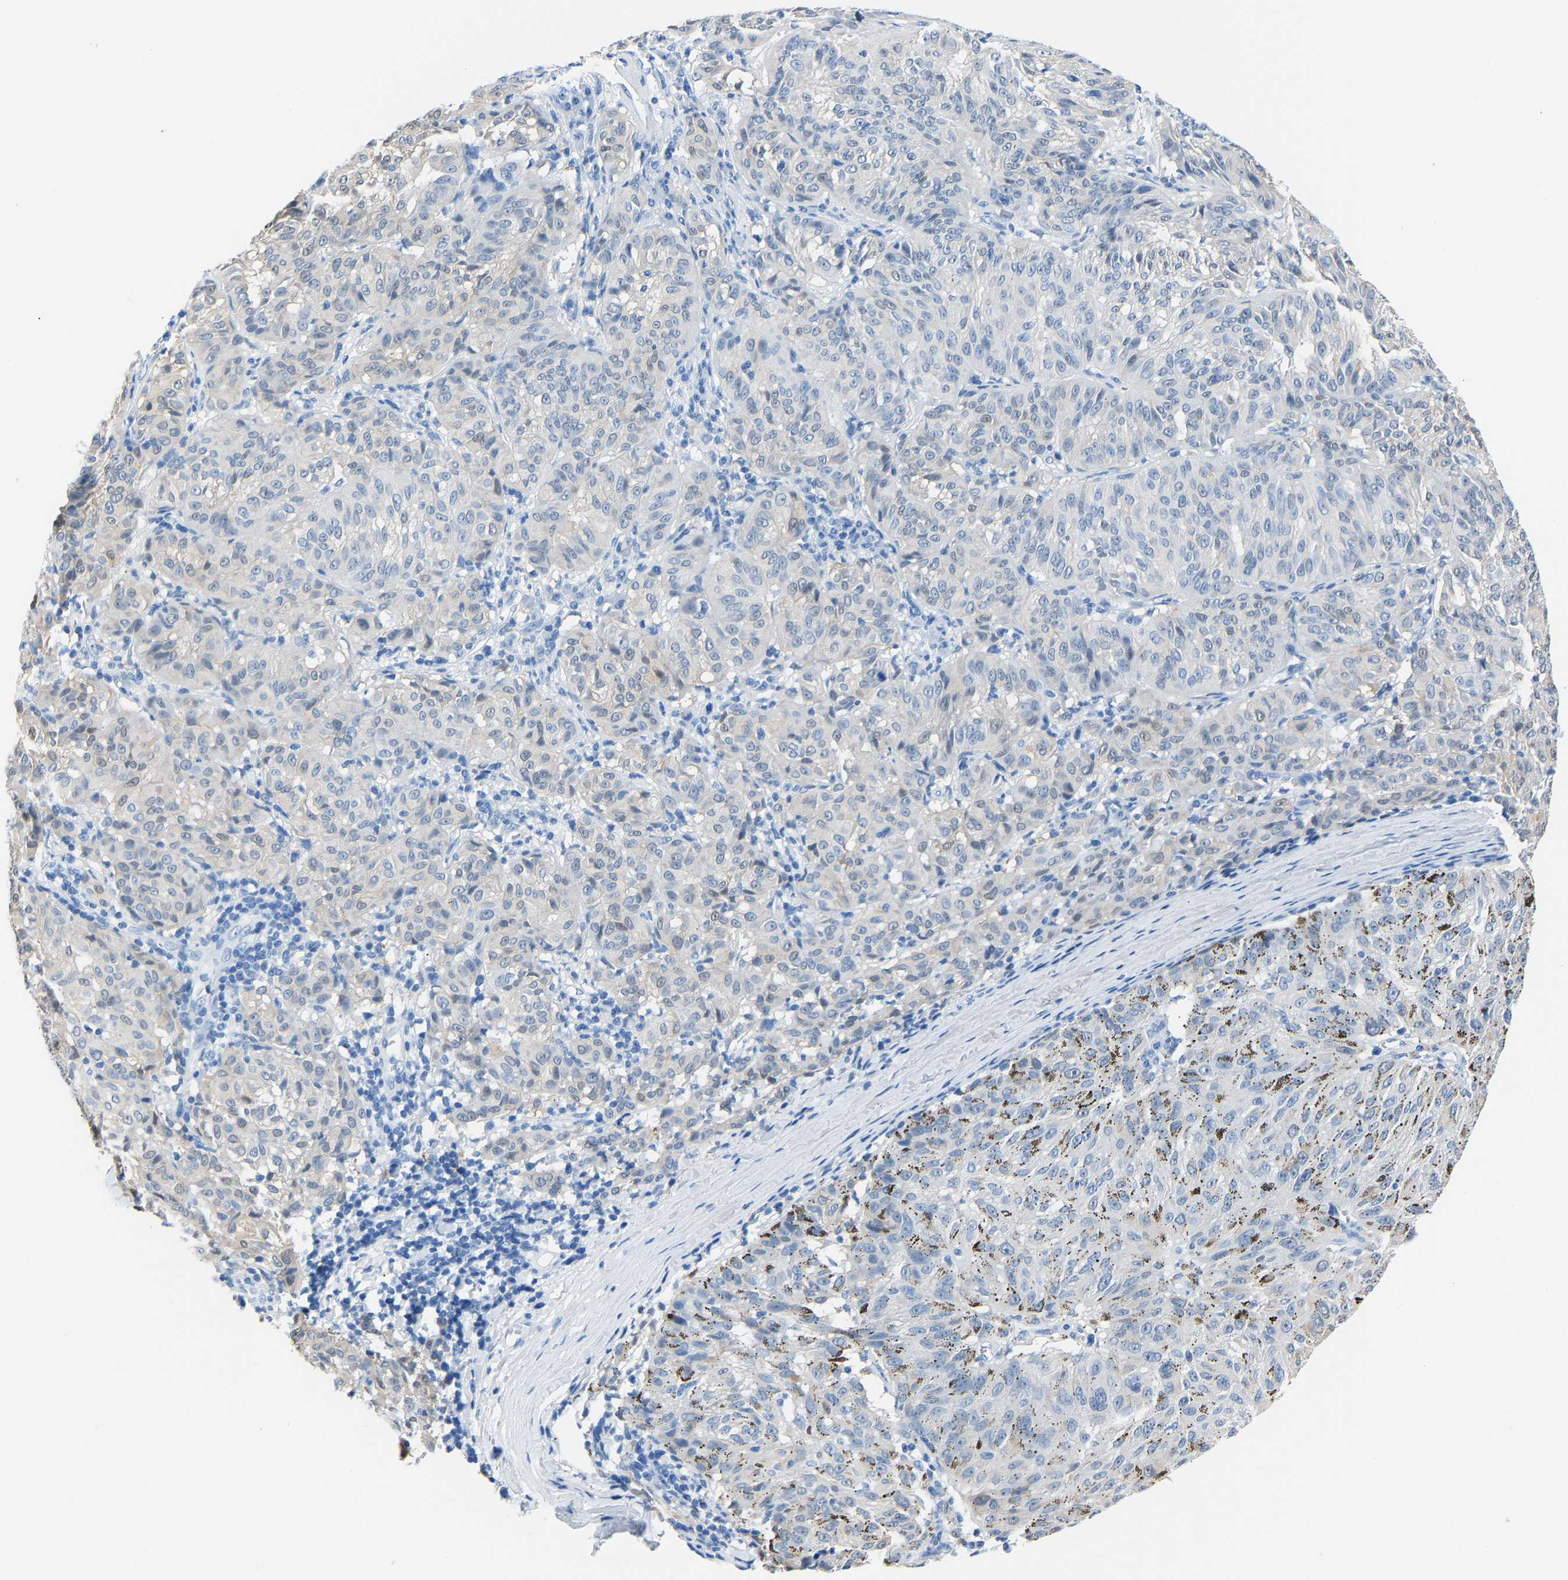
{"staining": {"intensity": "negative", "quantity": "none", "location": "none"}, "tissue": "melanoma", "cell_type": "Tumor cells", "image_type": "cancer", "snomed": [{"axis": "morphology", "description": "Malignant melanoma, NOS"}, {"axis": "topography", "description": "Skin"}], "caption": "Malignant melanoma stained for a protein using immunohistochemistry (IHC) reveals no staining tumor cells.", "gene": "S100P", "patient": {"sex": "female", "age": 72}}